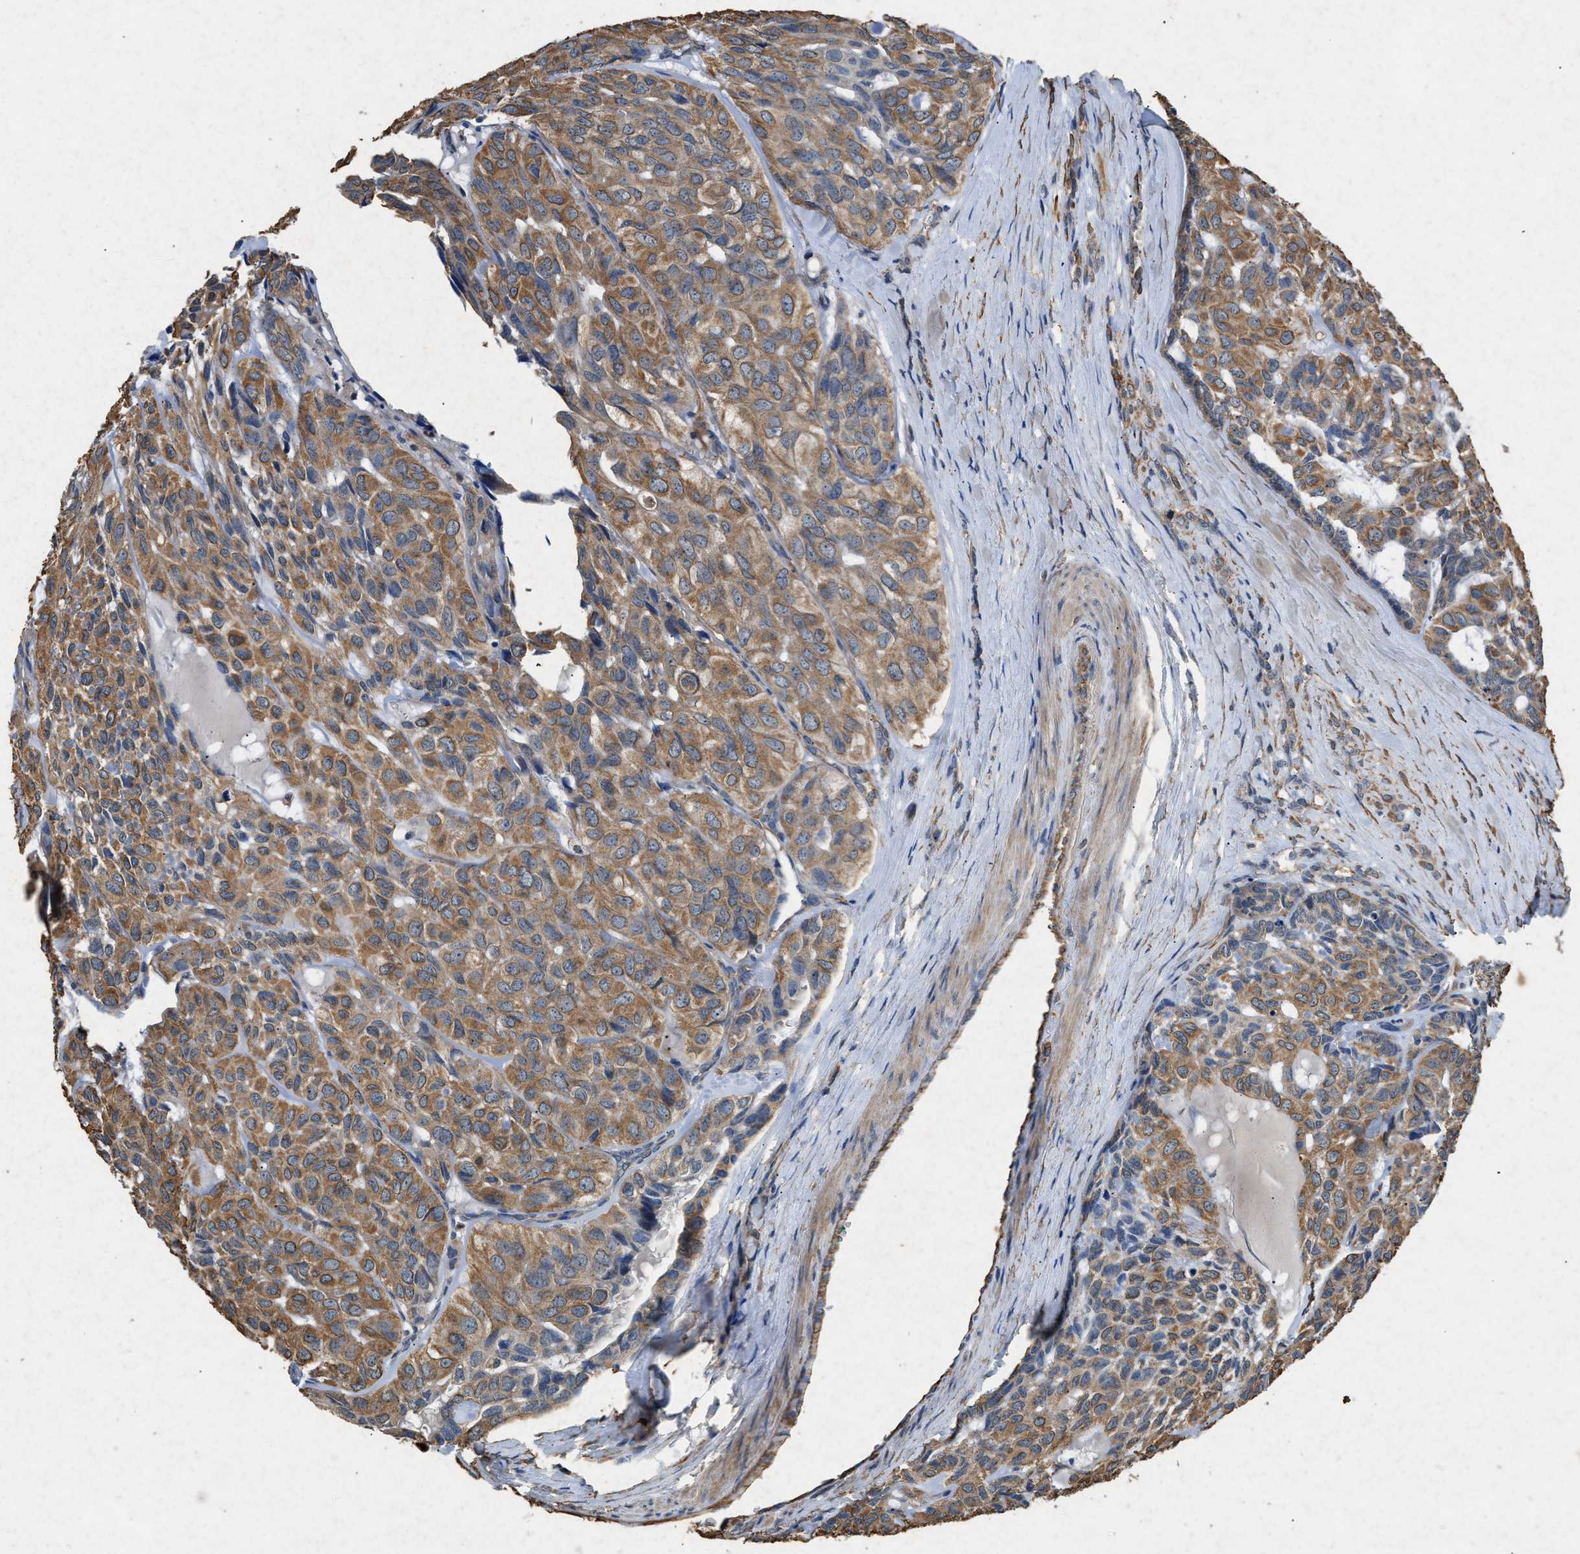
{"staining": {"intensity": "moderate", "quantity": ">75%", "location": "cytoplasmic/membranous"}, "tissue": "head and neck cancer", "cell_type": "Tumor cells", "image_type": "cancer", "snomed": [{"axis": "morphology", "description": "Adenocarcinoma, NOS"}, {"axis": "topography", "description": "Salivary gland, NOS"}, {"axis": "topography", "description": "Head-Neck"}], "caption": "This photomicrograph displays immunohistochemistry staining of head and neck cancer (adenocarcinoma), with medium moderate cytoplasmic/membranous expression in approximately >75% of tumor cells.", "gene": "CDK15", "patient": {"sex": "female", "age": 76}}